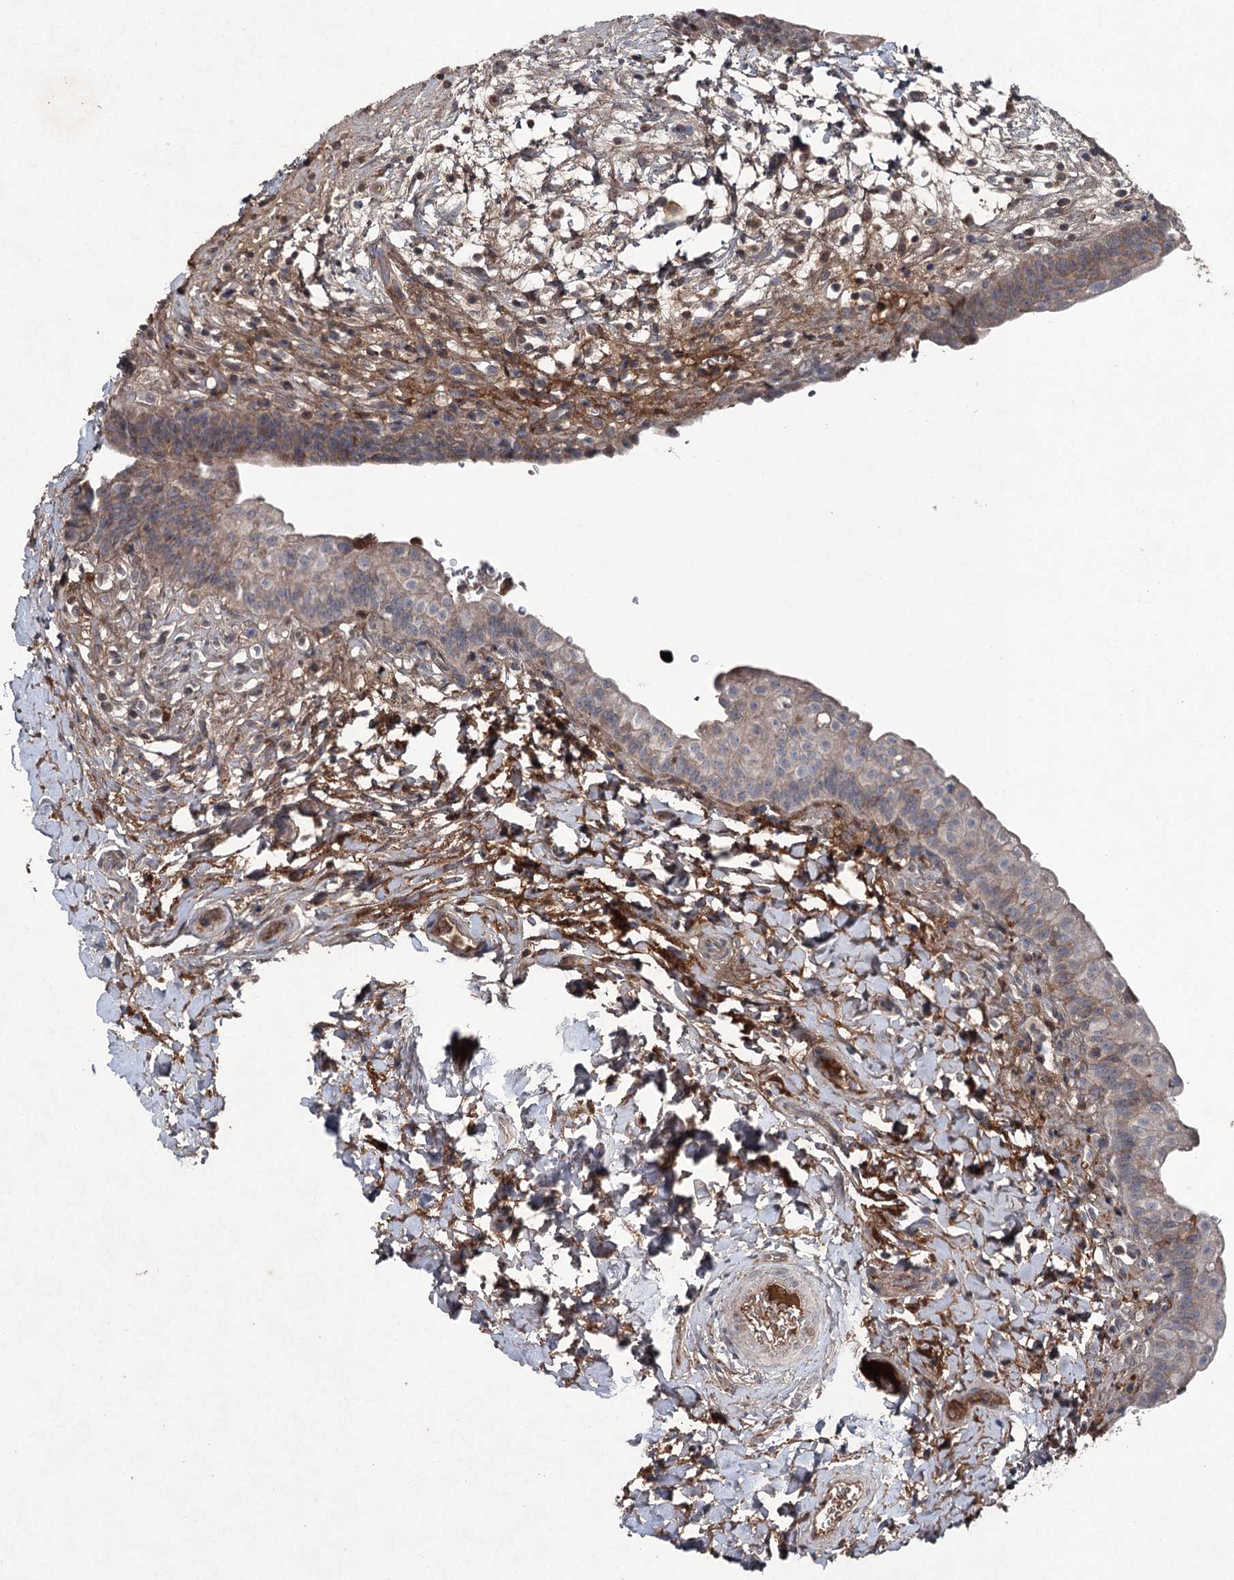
{"staining": {"intensity": "moderate", "quantity": "25%-75%", "location": "cytoplasmic/membranous"}, "tissue": "urinary bladder", "cell_type": "Urothelial cells", "image_type": "normal", "snomed": [{"axis": "morphology", "description": "Normal tissue, NOS"}, {"axis": "topography", "description": "Urinary bladder"}], "caption": "The micrograph demonstrates staining of unremarkable urinary bladder, revealing moderate cytoplasmic/membranous protein expression (brown color) within urothelial cells. (DAB IHC with brightfield microscopy, high magnification).", "gene": "PGLYRP2", "patient": {"sex": "male", "age": 83}}